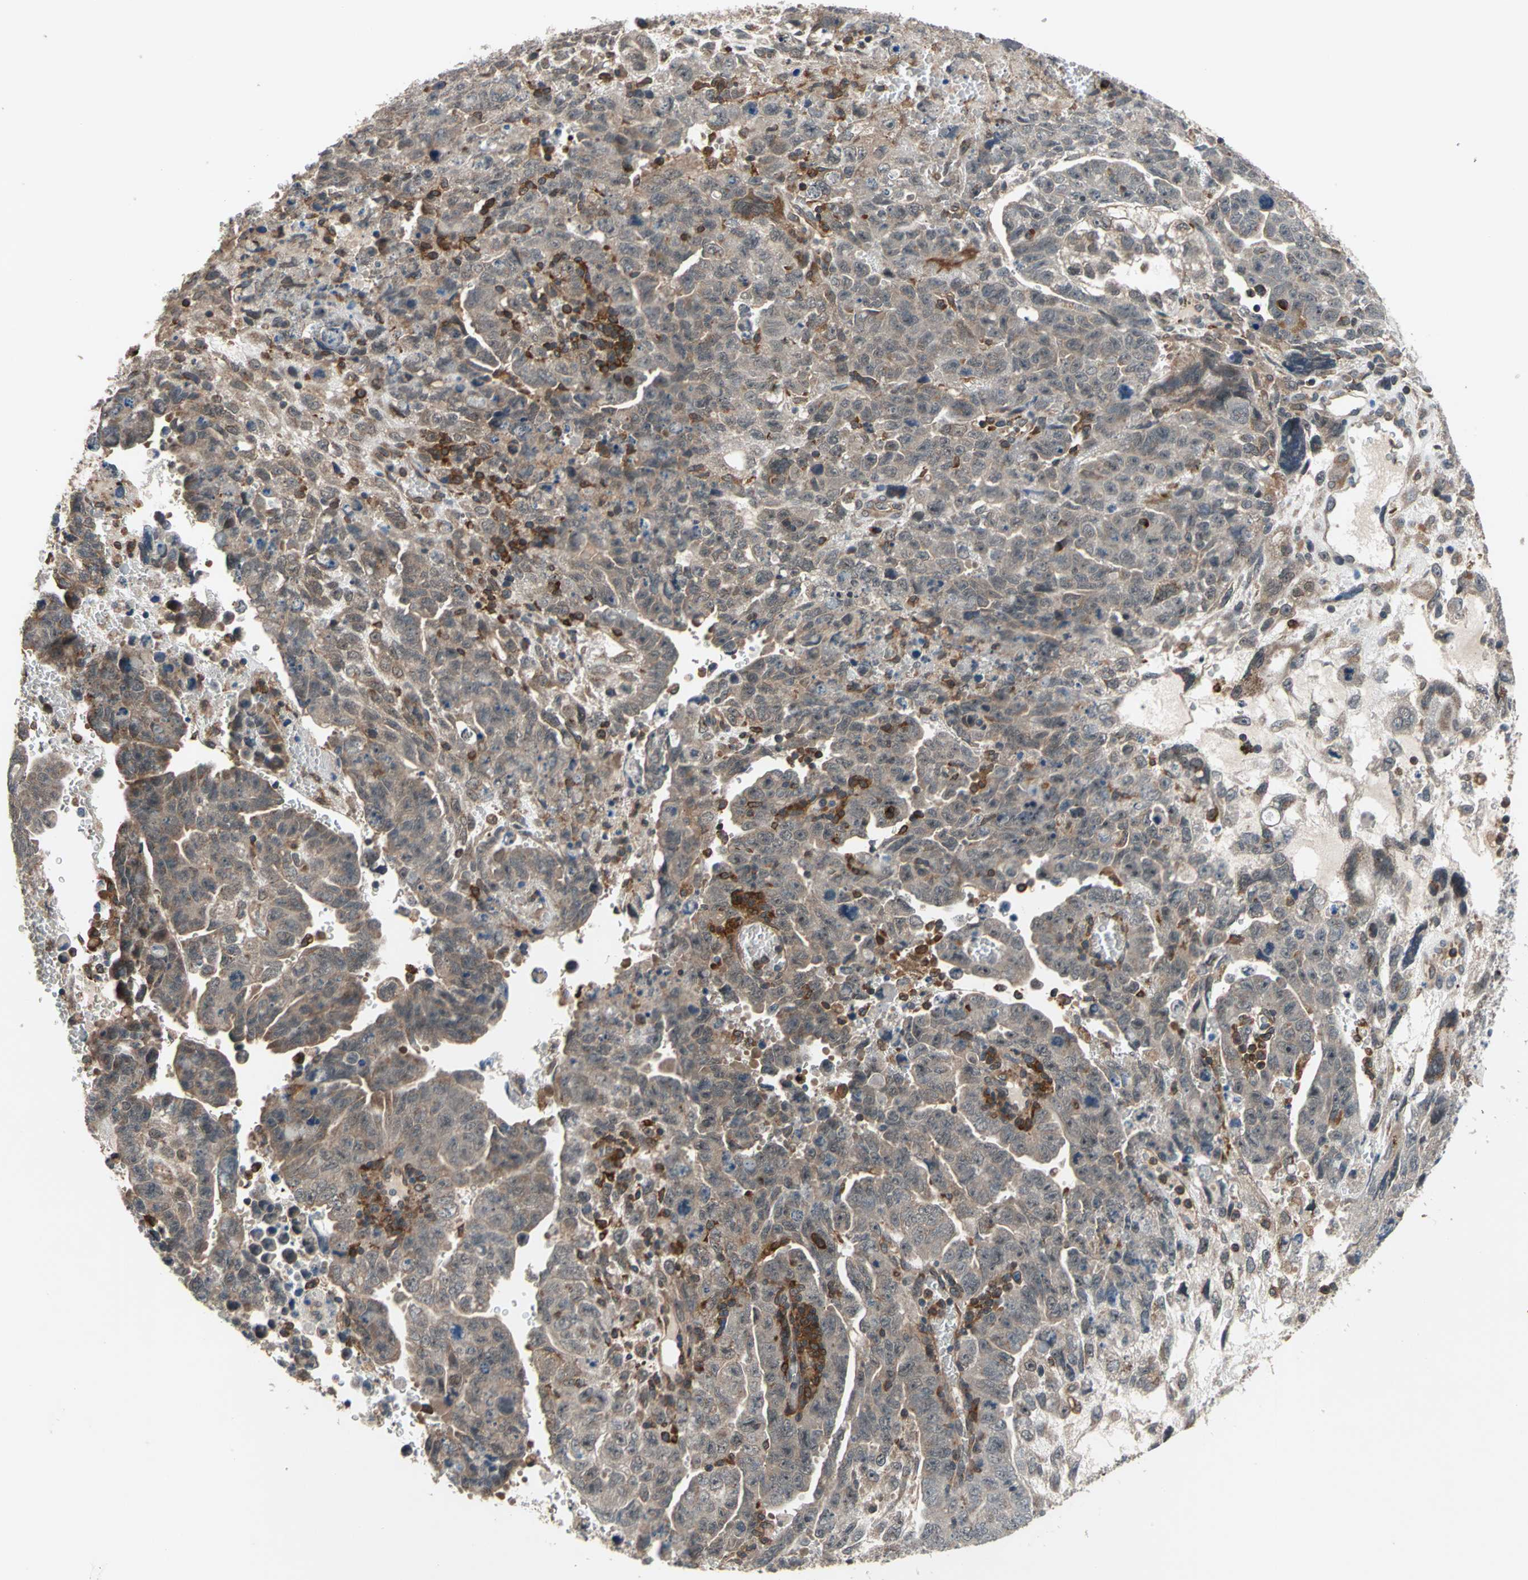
{"staining": {"intensity": "moderate", "quantity": ">75%", "location": "cytoplasmic/membranous"}, "tissue": "testis cancer", "cell_type": "Tumor cells", "image_type": "cancer", "snomed": [{"axis": "morphology", "description": "Carcinoma, Embryonal, NOS"}, {"axis": "topography", "description": "Testis"}], "caption": "Immunohistochemical staining of human testis embryonal carcinoma displays medium levels of moderate cytoplasmic/membranous positivity in about >75% of tumor cells. (DAB (3,3'-diaminobenzidine) = brown stain, brightfield microscopy at high magnification).", "gene": "NFKBIE", "patient": {"sex": "male", "age": 28}}